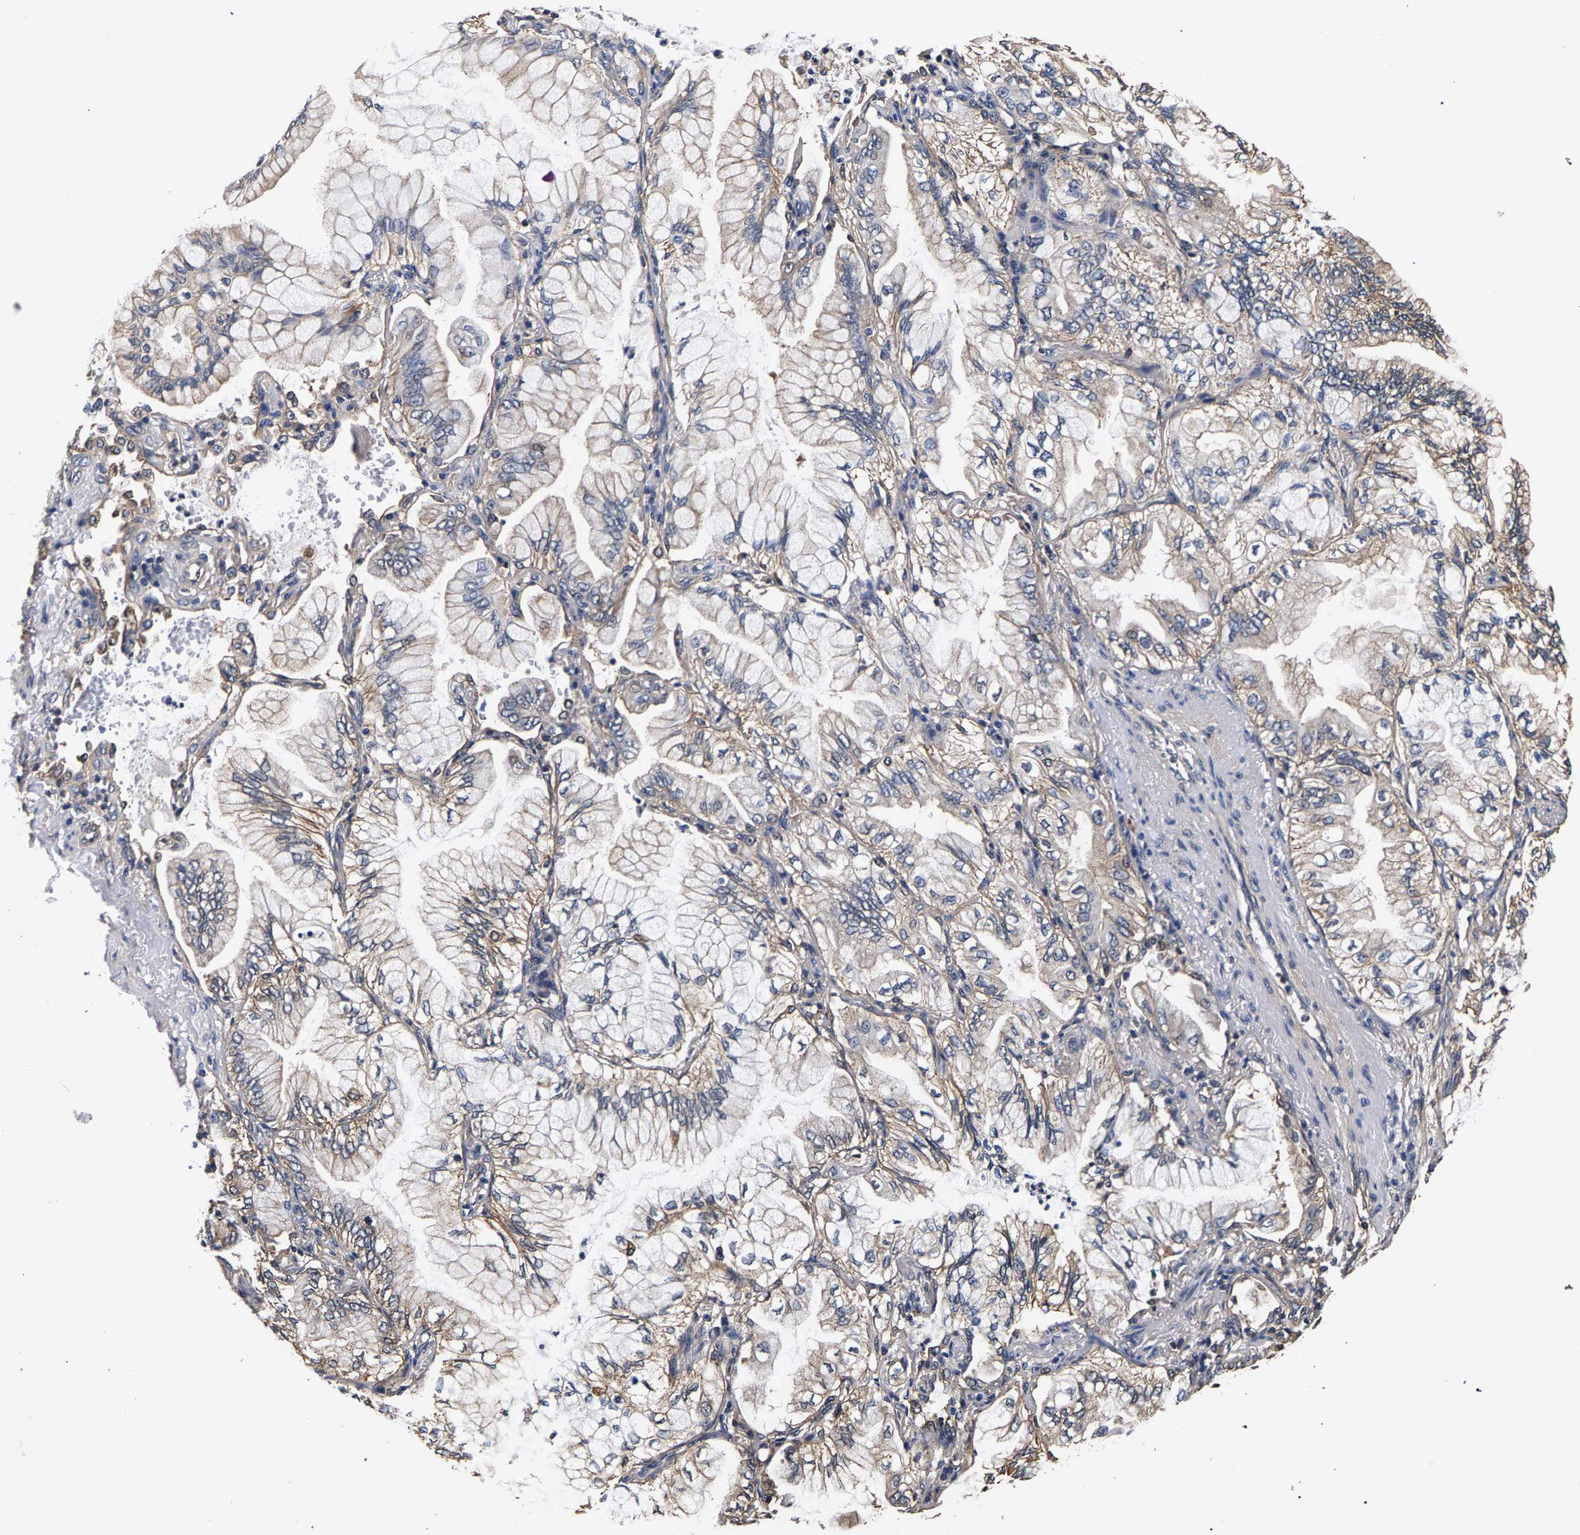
{"staining": {"intensity": "weak", "quantity": ">75%", "location": "cytoplasmic/membranous"}, "tissue": "lung cancer", "cell_type": "Tumor cells", "image_type": "cancer", "snomed": [{"axis": "morphology", "description": "Adenocarcinoma, NOS"}, {"axis": "topography", "description": "Lung"}], "caption": "Adenocarcinoma (lung) tissue reveals weak cytoplasmic/membranous staining in approximately >75% of tumor cells, visualized by immunohistochemistry. Immunohistochemistry stains the protein in brown and the nuclei are stained blue.", "gene": "MARCHF7", "patient": {"sex": "female", "age": 70}}